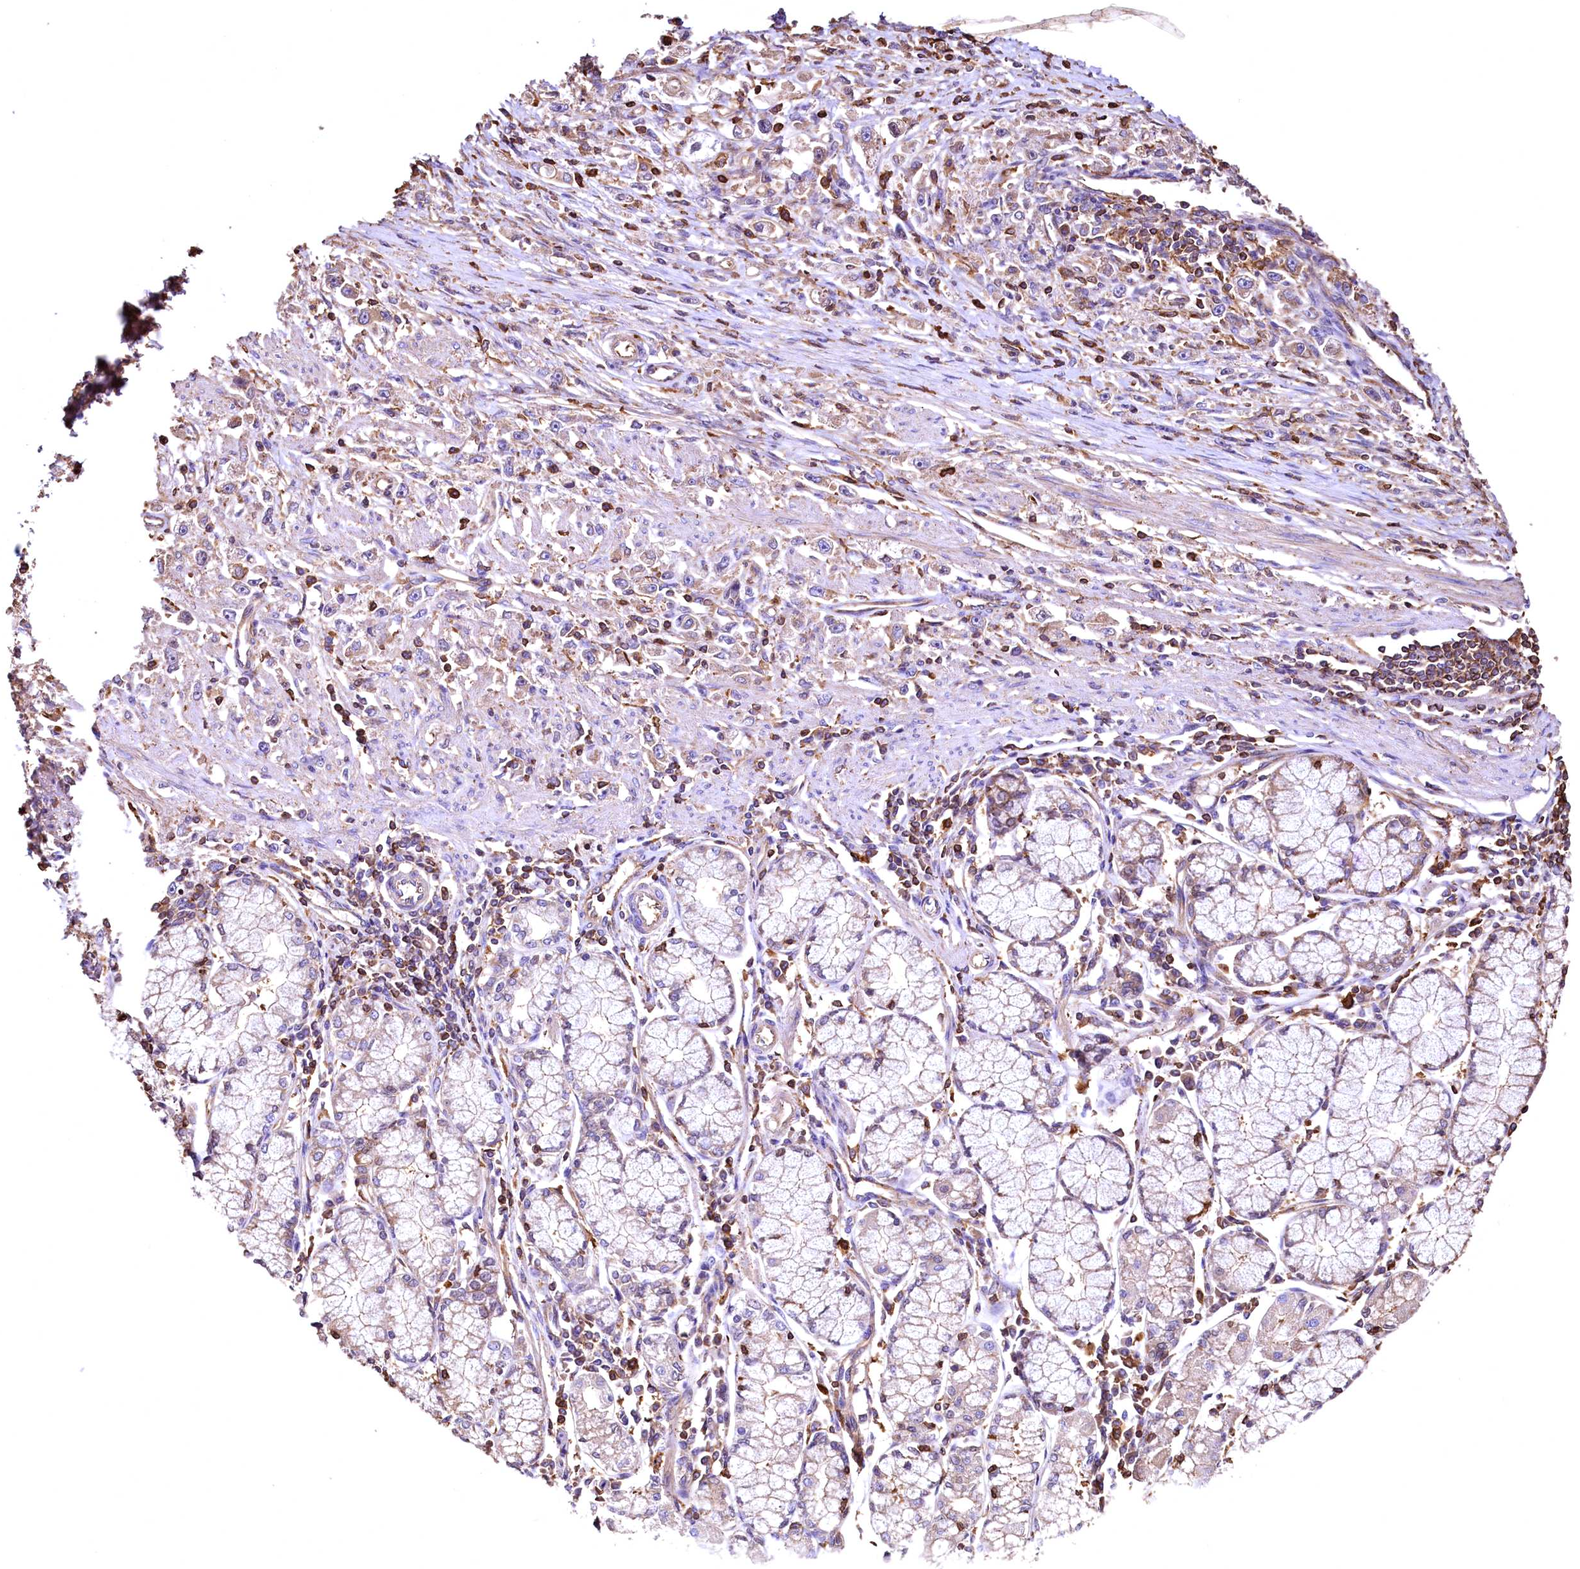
{"staining": {"intensity": "negative", "quantity": "none", "location": "none"}, "tissue": "stomach cancer", "cell_type": "Tumor cells", "image_type": "cancer", "snomed": [{"axis": "morphology", "description": "Adenocarcinoma, NOS"}, {"axis": "topography", "description": "Stomach"}], "caption": "Immunohistochemistry (IHC) of adenocarcinoma (stomach) exhibits no expression in tumor cells.", "gene": "RARS2", "patient": {"sex": "female", "age": 59}}